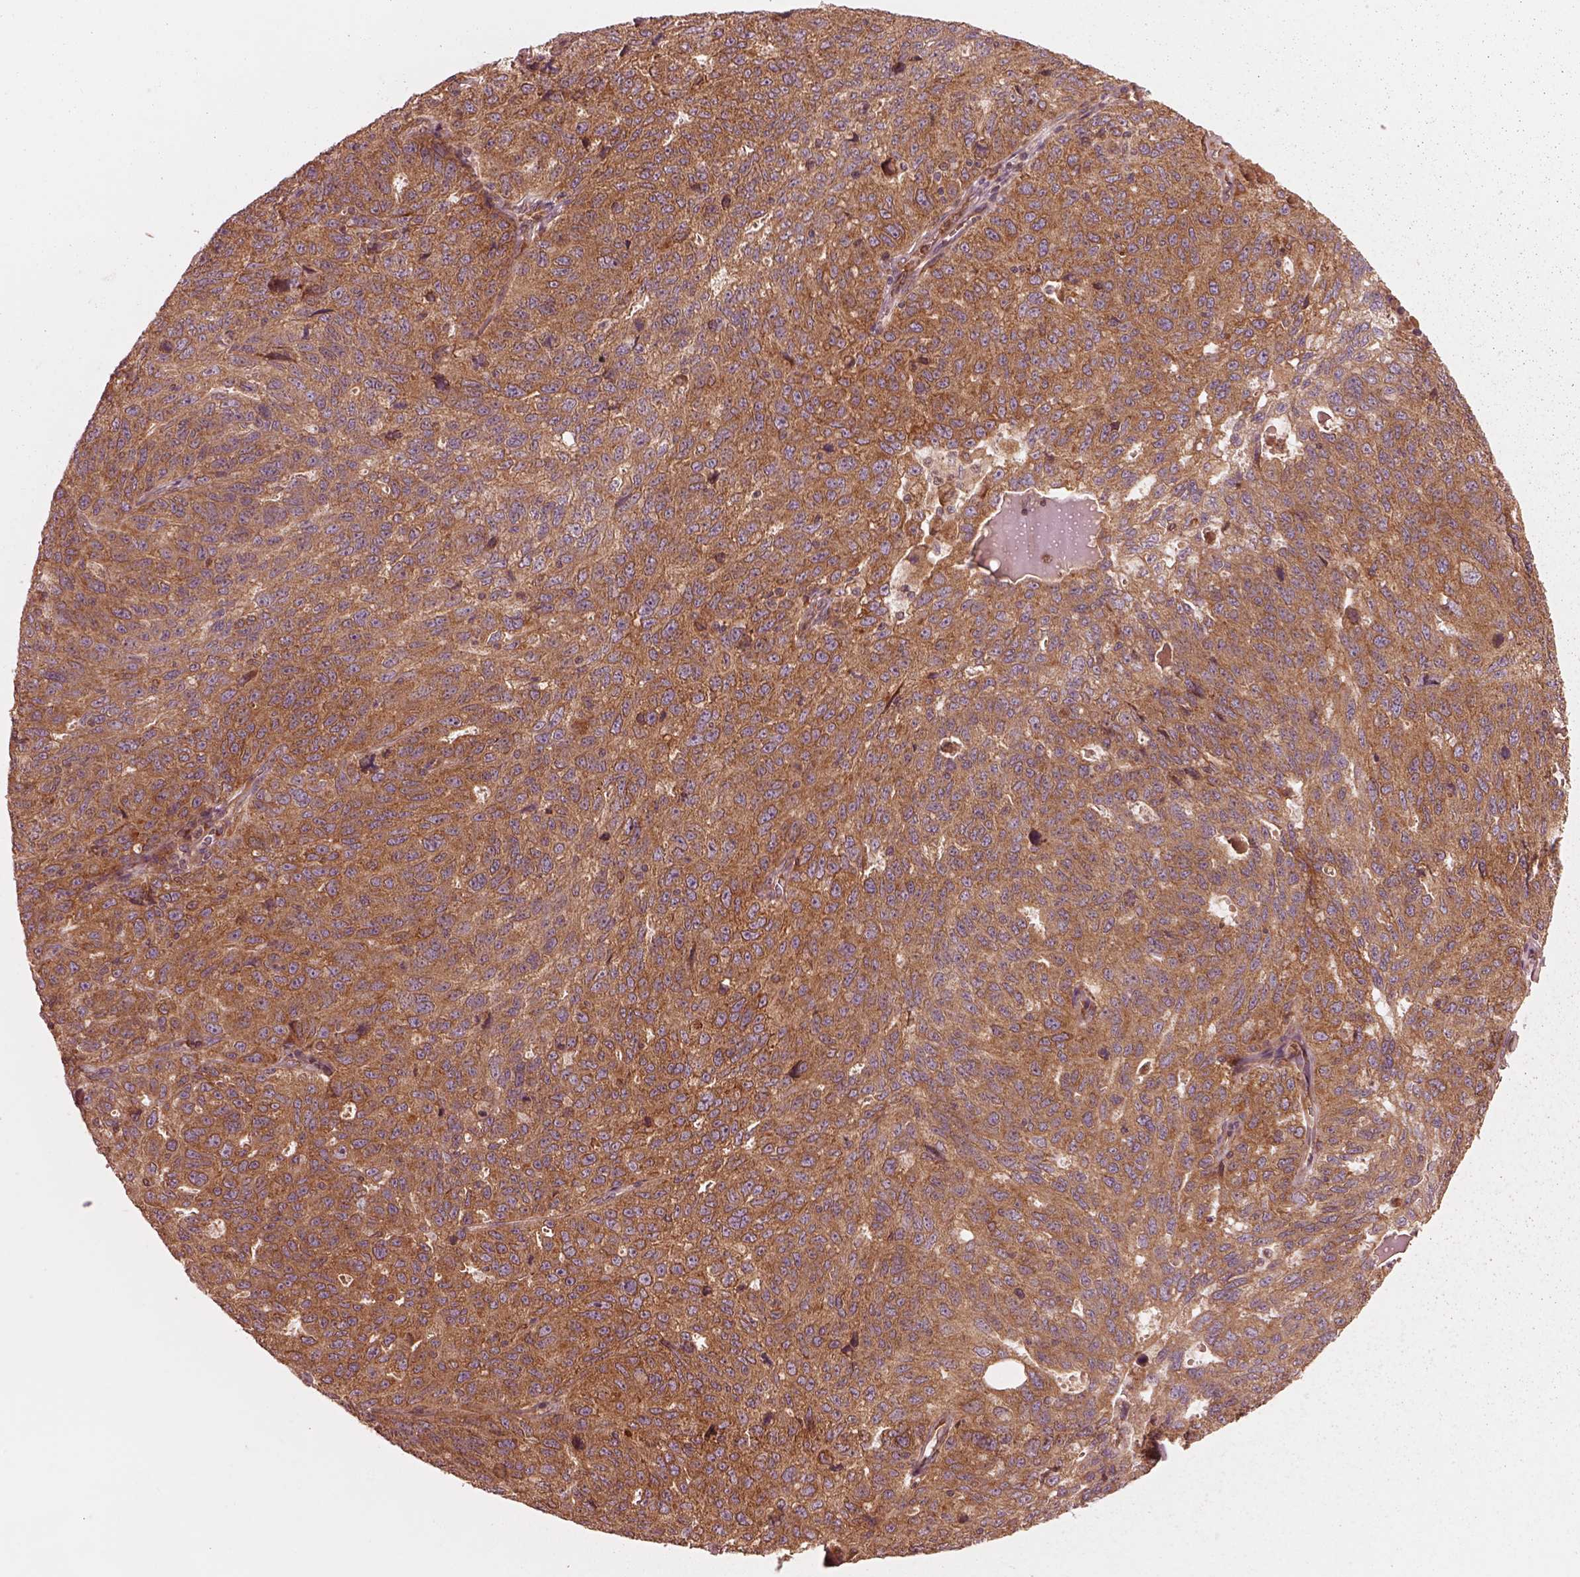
{"staining": {"intensity": "strong", "quantity": ">75%", "location": "cytoplasmic/membranous"}, "tissue": "ovarian cancer", "cell_type": "Tumor cells", "image_type": "cancer", "snomed": [{"axis": "morphology", "description": "Cystadenocarcinoma, serous, NOS"}, {"axis": "topography", "description": "Ovary"}], "caption": "Immunohistochemical staining of ovarian cancer (serous cystadenocarcinoma) demonstrates strong cytoplasmic/membranous protein expression in approximately >75% of tumor cells.", "gene": "PIK3R2", "patient": {"sex": "female", "age": 71}}